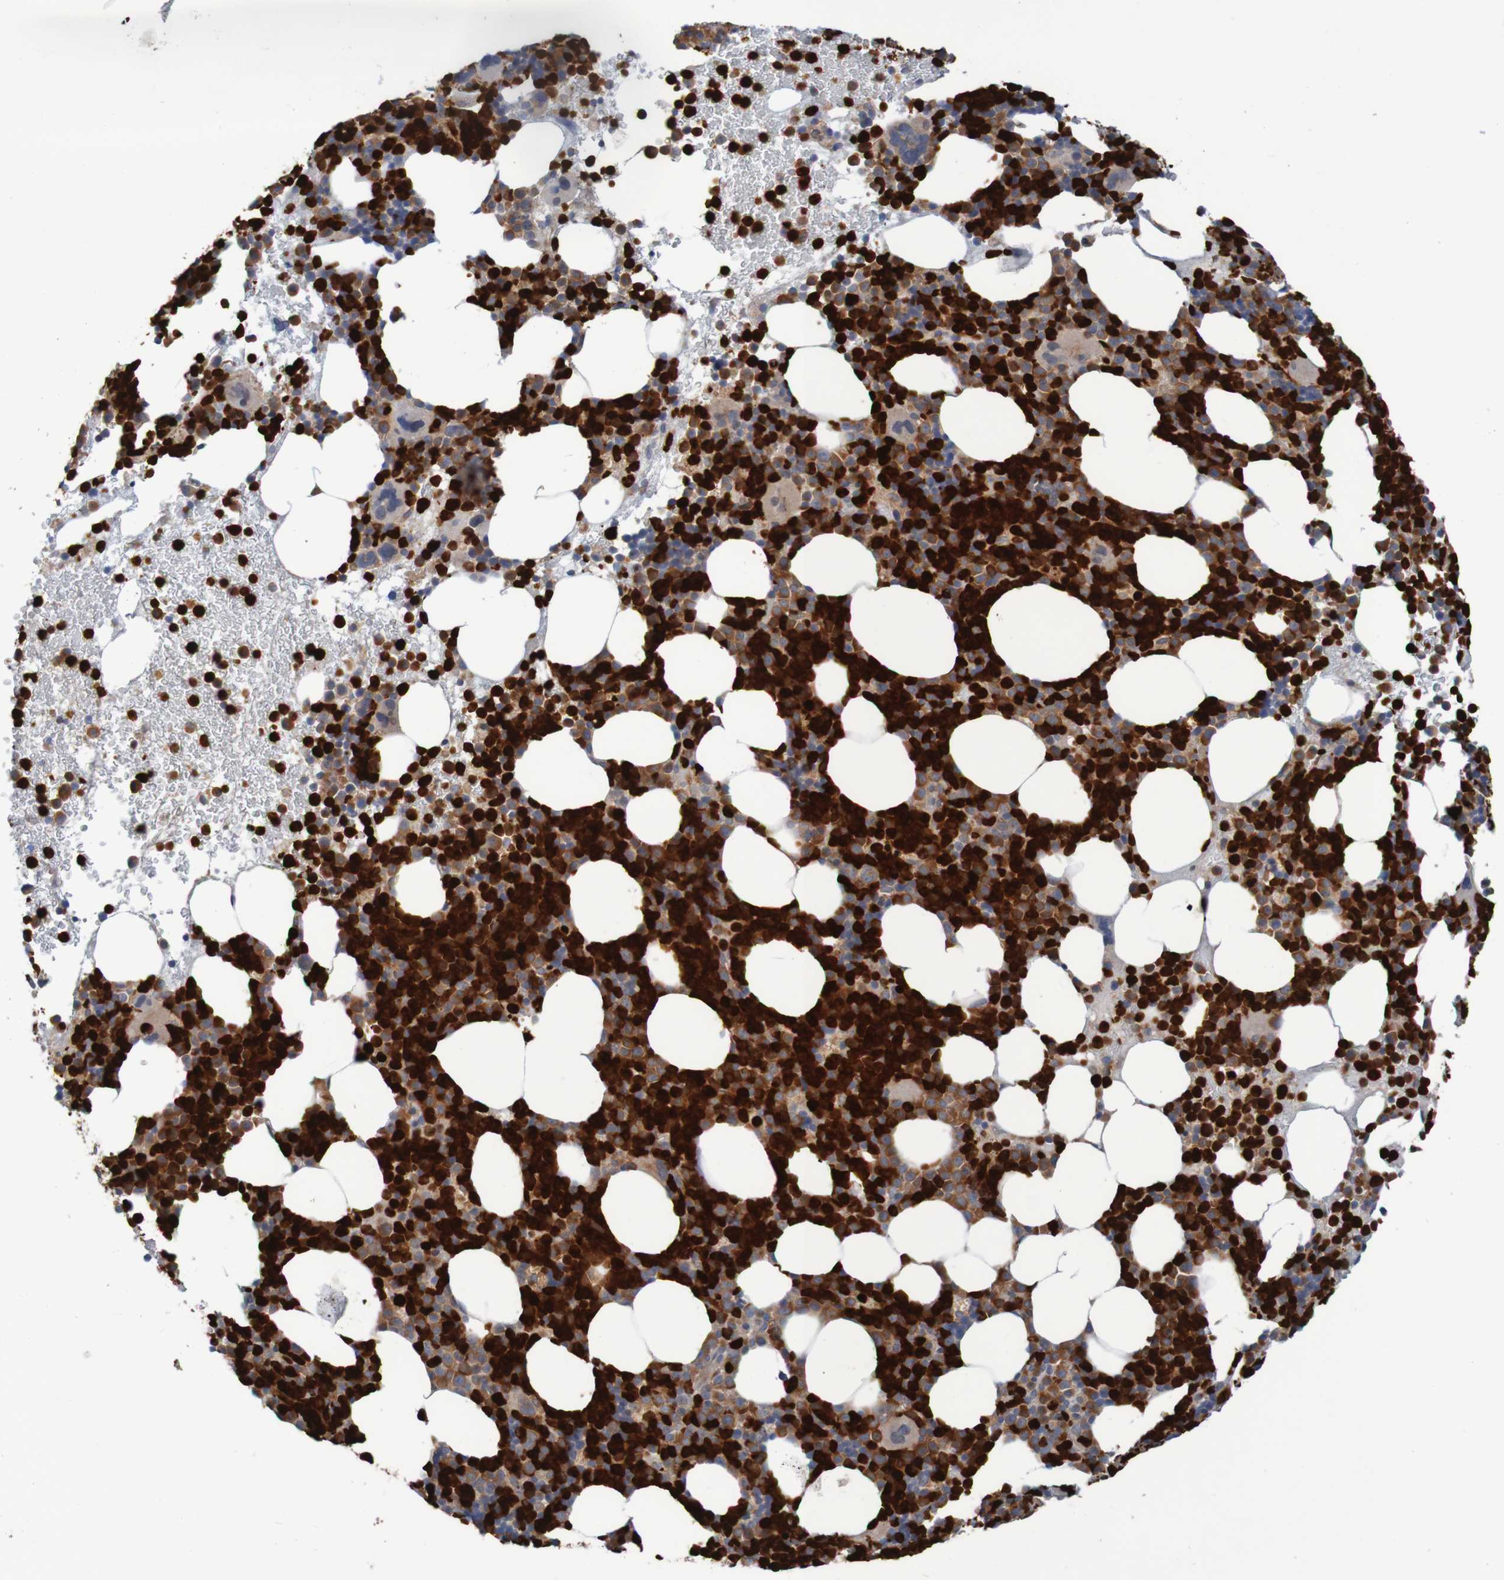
{"staining": {"intensity": "strong", "quantity": ">75%", "location": "cytoplasmic/membranous,nuclear"}, "tissue": "bone marrow", "cell_type": "Hematopoietic cells", "image_type": "normal", "snomed": [{"axis": "morphology", "description": "Normal tissue, NOS"}, {"axis": "morphology", "description": "Inflammation, NOS"}, {"axis": "topography", "description": "Bone marrow"}], "caption": "About >75% of hematopoietic cells in unremarkable human bone marrow demonstrate strong cytoplasmic/membranous,nuclear protein positivity as visualized by brown immunohistochemical staining.", "gene": "PARP4", "patient": {"sex": "male", "age": 73}}